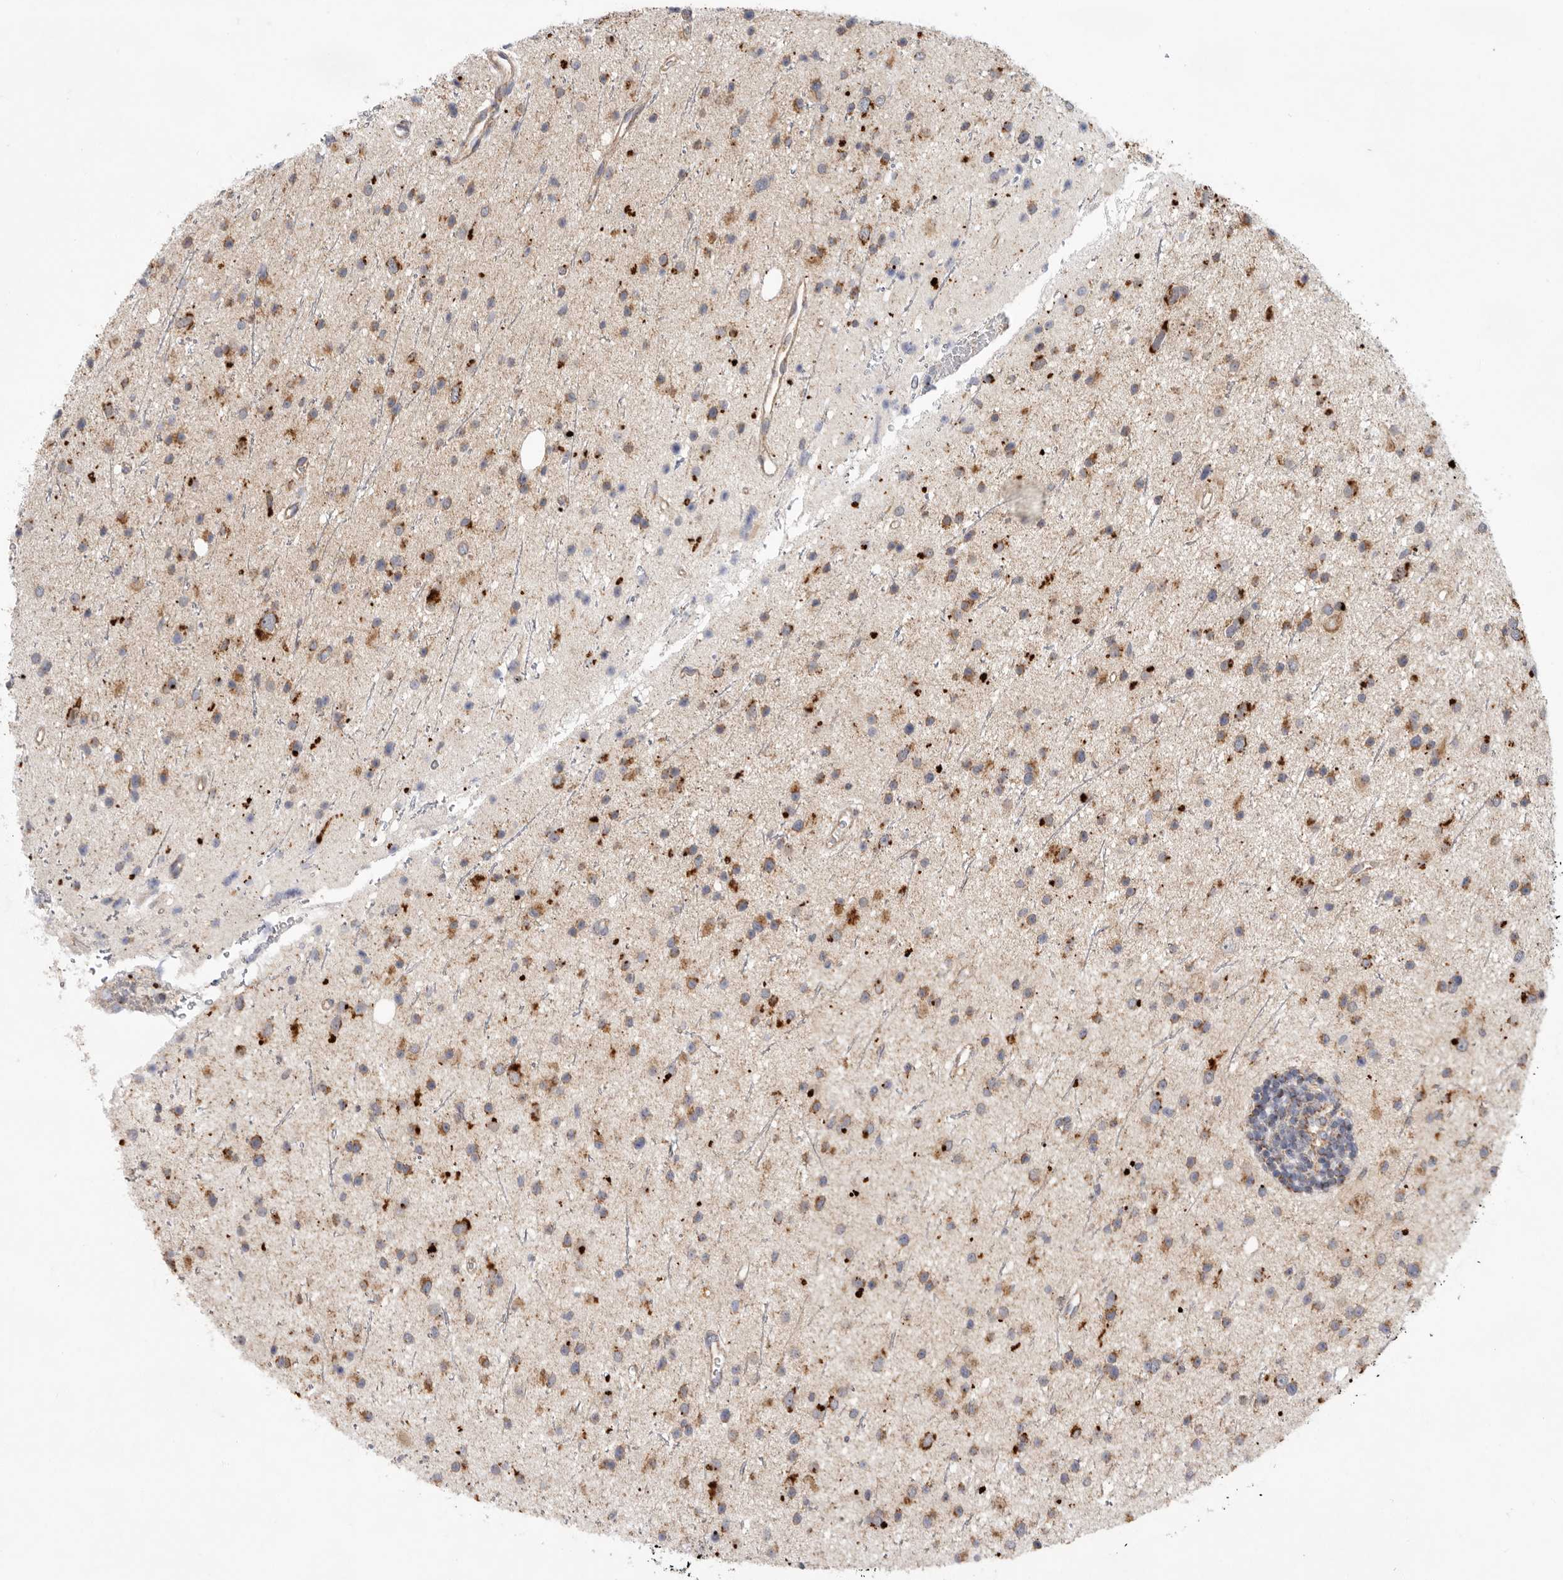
{"staining": {"intensity": "moderate", "quantity": ">75%", "location": "cytoplasmic/membranous"}, "tissue": "glioma", "cell_type": "Tumor cells", "image_type": "cancer", "snomed": [{"axis": "morphology", "description": "Glioma, malignant, Low grade"}, {"axis": "topography", "description": "Cerebral cortex"}], "caption": "Tumor cells demonstrate moderate cytoplasmic/membranous expression in approximately >75% of cells in glioma.", "gene": "MTFR1L", "patient": {"sex": "female", "age": 39}}